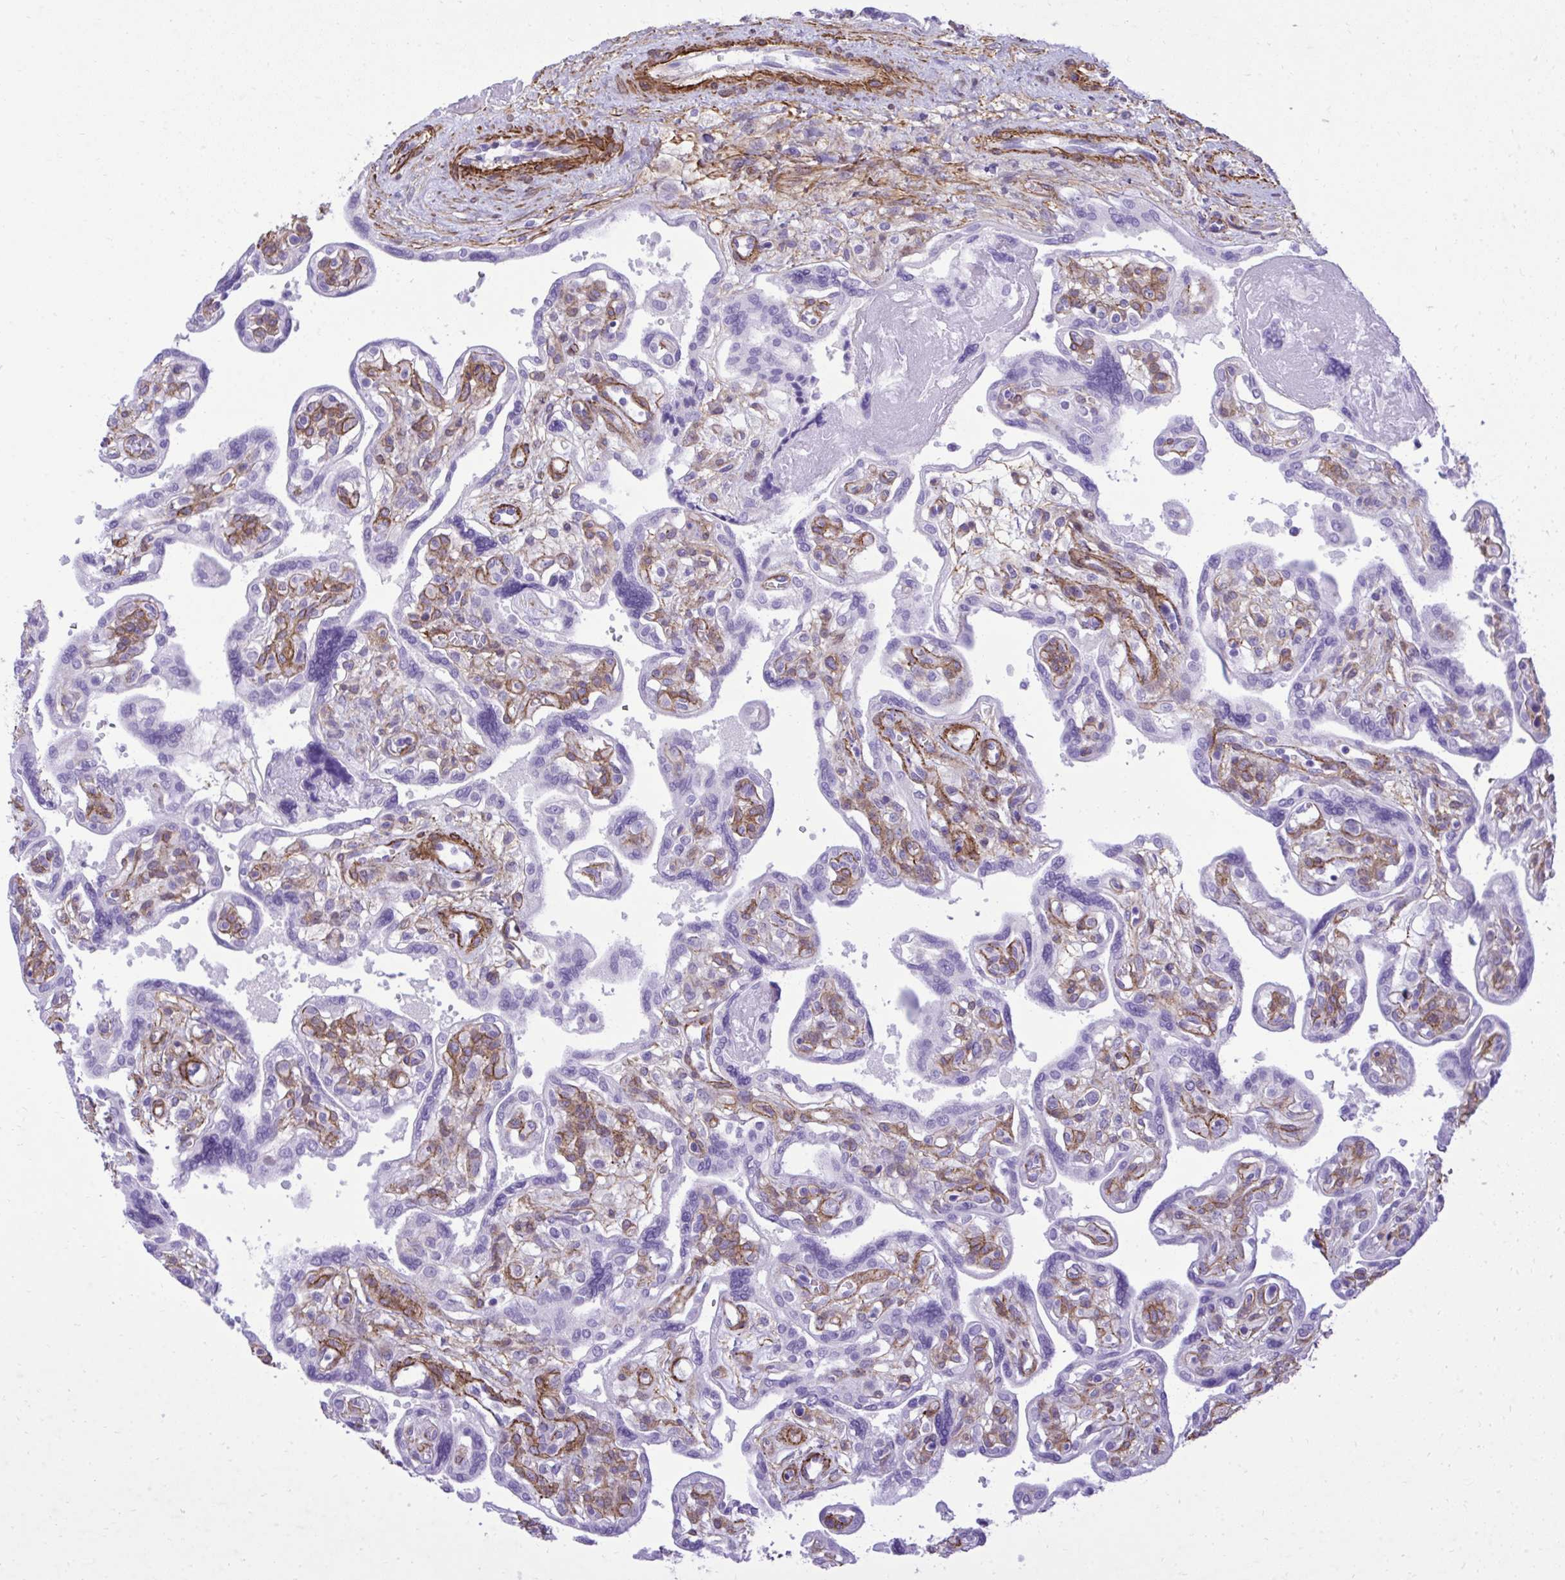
{"staining": {"intensity": "negative", "quantity": "none", "location": "none"}, "tissue": "placenta", "cell_type": "Decidual cells", "image_type": "normal", "snomed": [{"axis": "morphology", "description": "Normal tissue, NOS"}, {"axis": "topography", "description": "Placenta"}], "caption": "A histopathology image of placenta stained for a protein exhibits no brown staining in decidual cells. Nuclei are stained in blue.", "gene": "PITPNM3", "patient": {"sex": "female", "age": 39}}